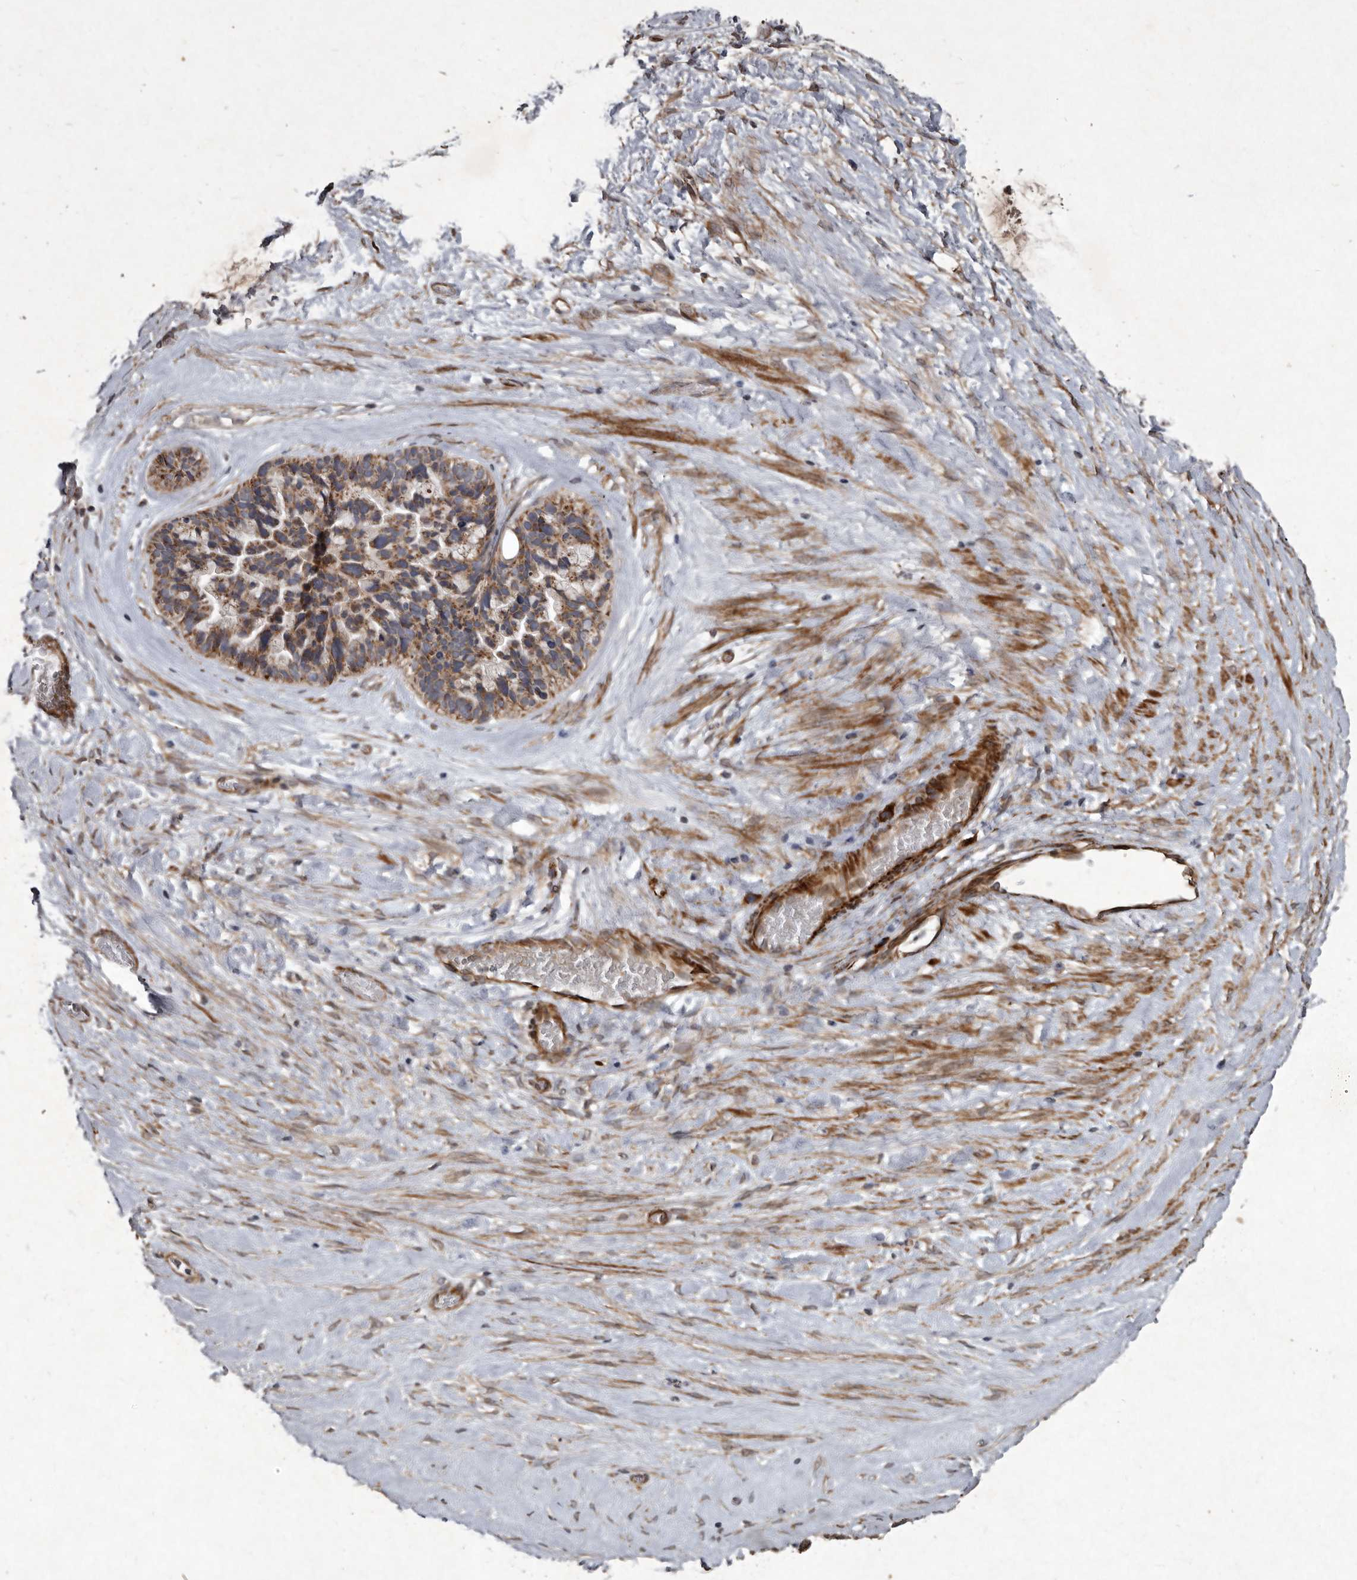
{"staining": {"intensity": "moderate", "quantity": ">75%", "location": "cytoplasmic/membranous"}, "tissue": "ovarian cancer", "cell_type": "Tumor cells", "image_type": "cancer", "snomed": [{"axis": "morphology", "description": "Cystadenocarcinoma, serous, NOS"}, {"axis": "topography", "description": "Ovary"}], "caption": "Moderate cytoplasmic/membranous expression is seen in approximately >75% of tumor cells in ovarian serous cystadenocarcinoma.", "gene": "MRPS15", "patient": {"sex": "female", "age": 56}}